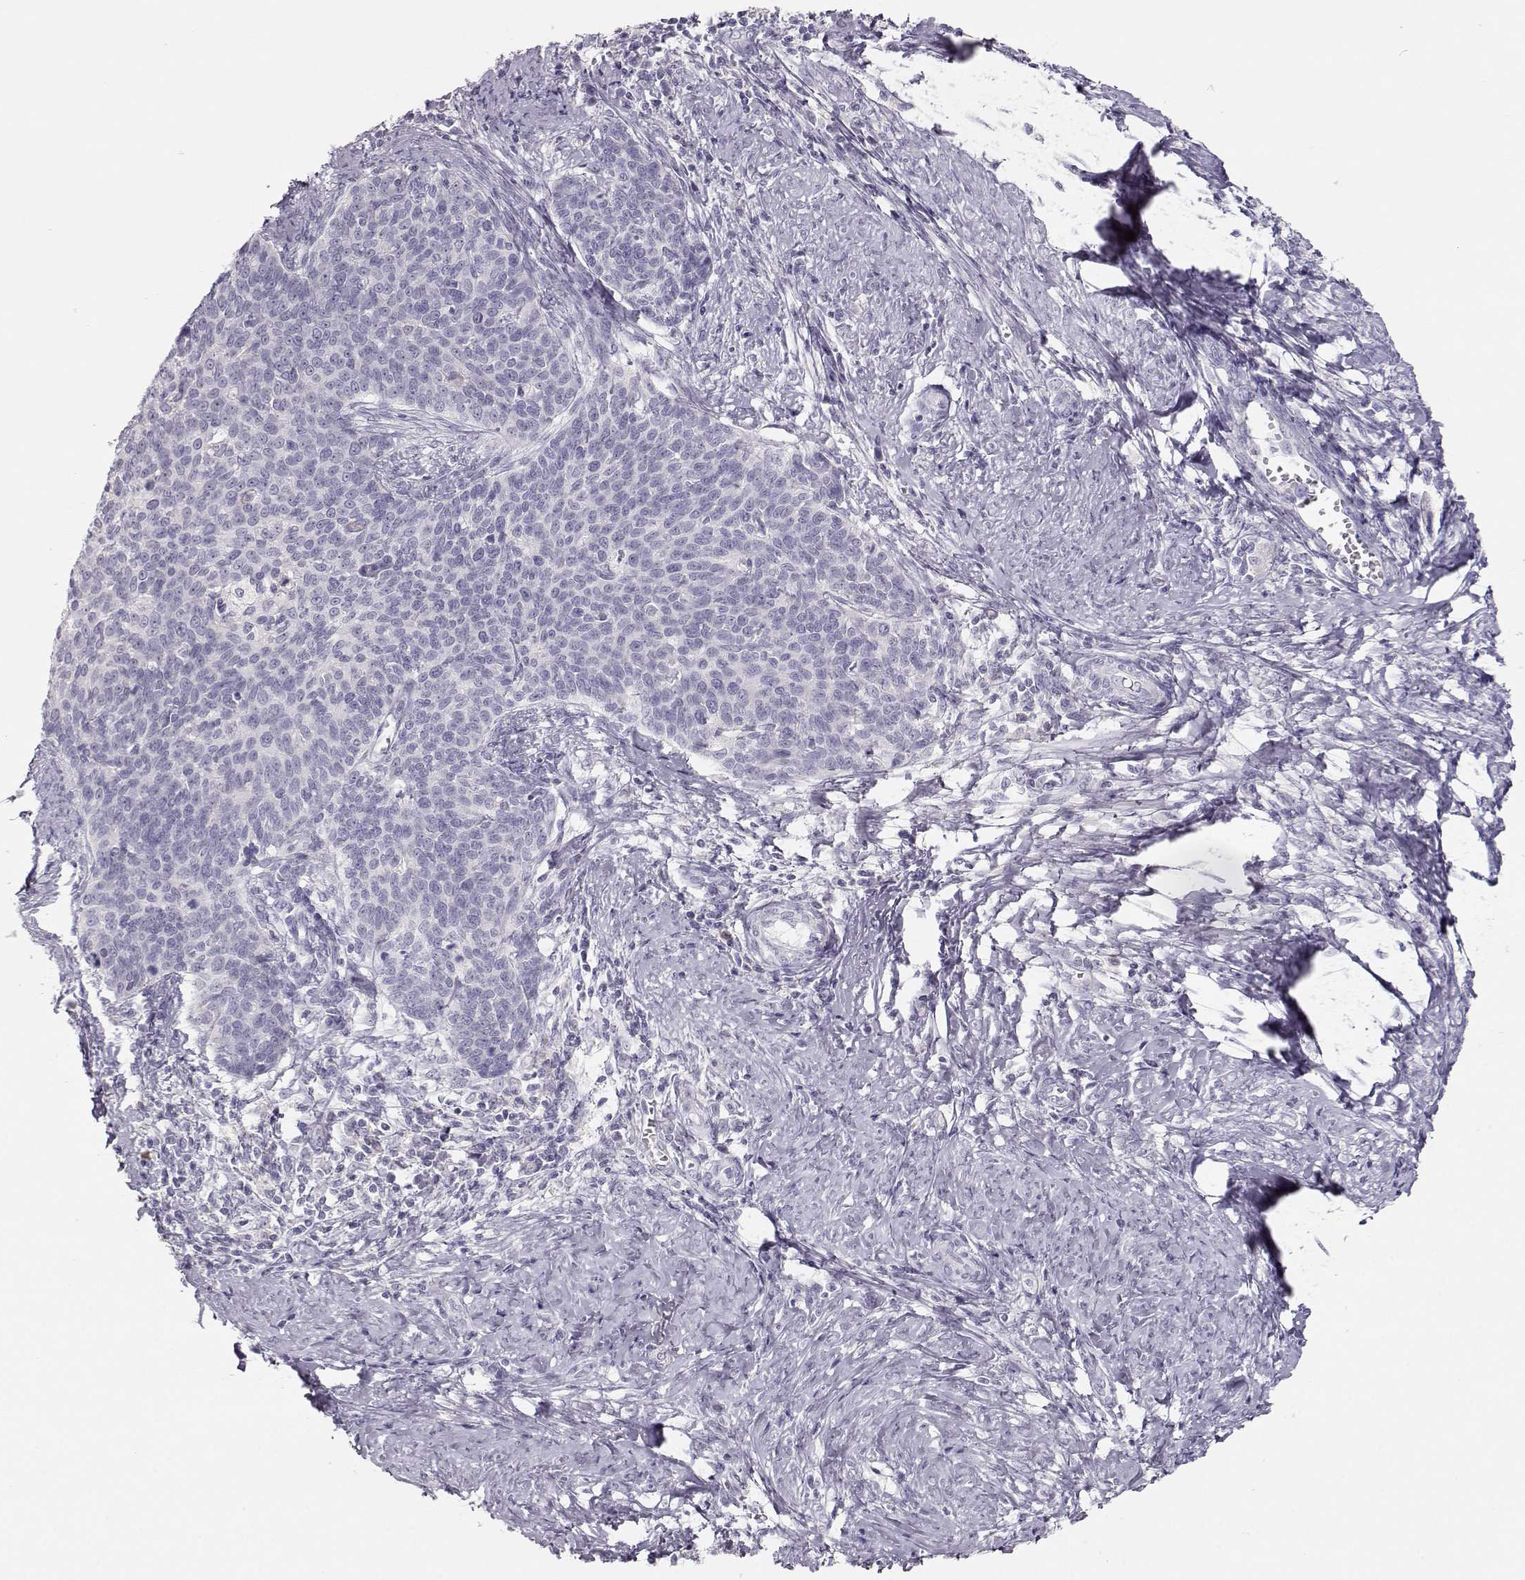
{"staining": {"intensity": "negative", "quantity": "none", "location": "none"}, "tissue": "cervical cancer", "cell_type": "Tumor cells", "image_type": "cancer", "snomed": [{"axis": "morphology", "description": "Squamous cell carcinoma, NOS"}, {"axis": "topography", "description": "Cervix"}], "caption": "A high-resolution image shows immunohistochemistry (IHC) staining of cervical cancer (squamous cell carcinoma), which shows no significant expression in tumor cells. The staining was performed using DAB to visualize the protein expression in brown, while the nuclei were stained in blue with hematoxylin (Magnification: 20x).", "gene": "LEPR", "patient": {"sex": "female", "age": 39}}